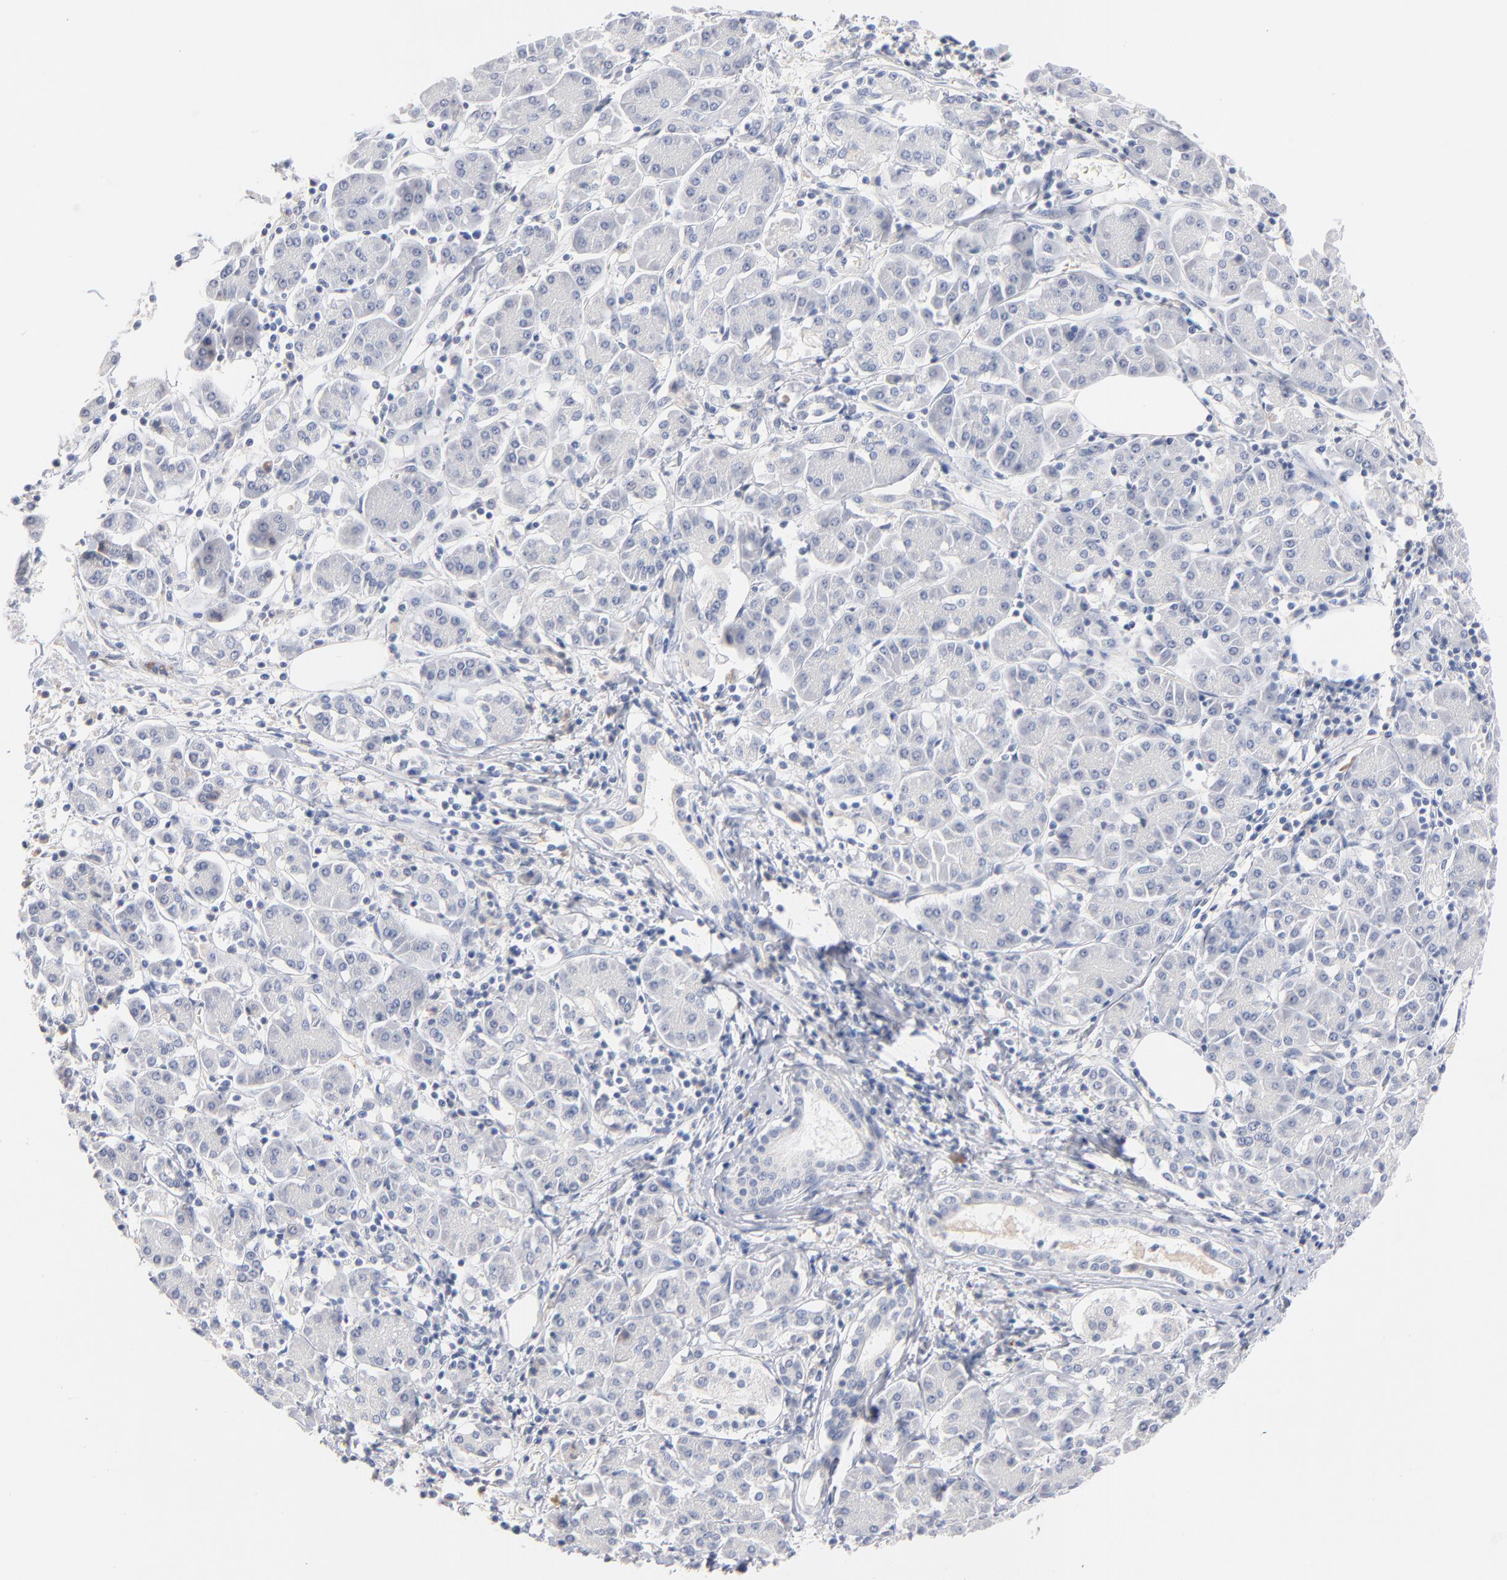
{"staining": {"intensity": "negative", "quantity": "none", "location": "none"}, "tissue": "pancreatic cancer", "cell_type": "Tumor cells", "image_type": "cancer", "snomed": [{"axis": "morphology", "description": "Adenocarcinoma, NOS"}, {"axis": "topography", "description": "Pancreas"}], "caption": "Human pancreatic cancer stained for a protein using IHC shows no expression in tumor cells.", "gene": "F12", "patient": {"sex": "female", "age": 57}}